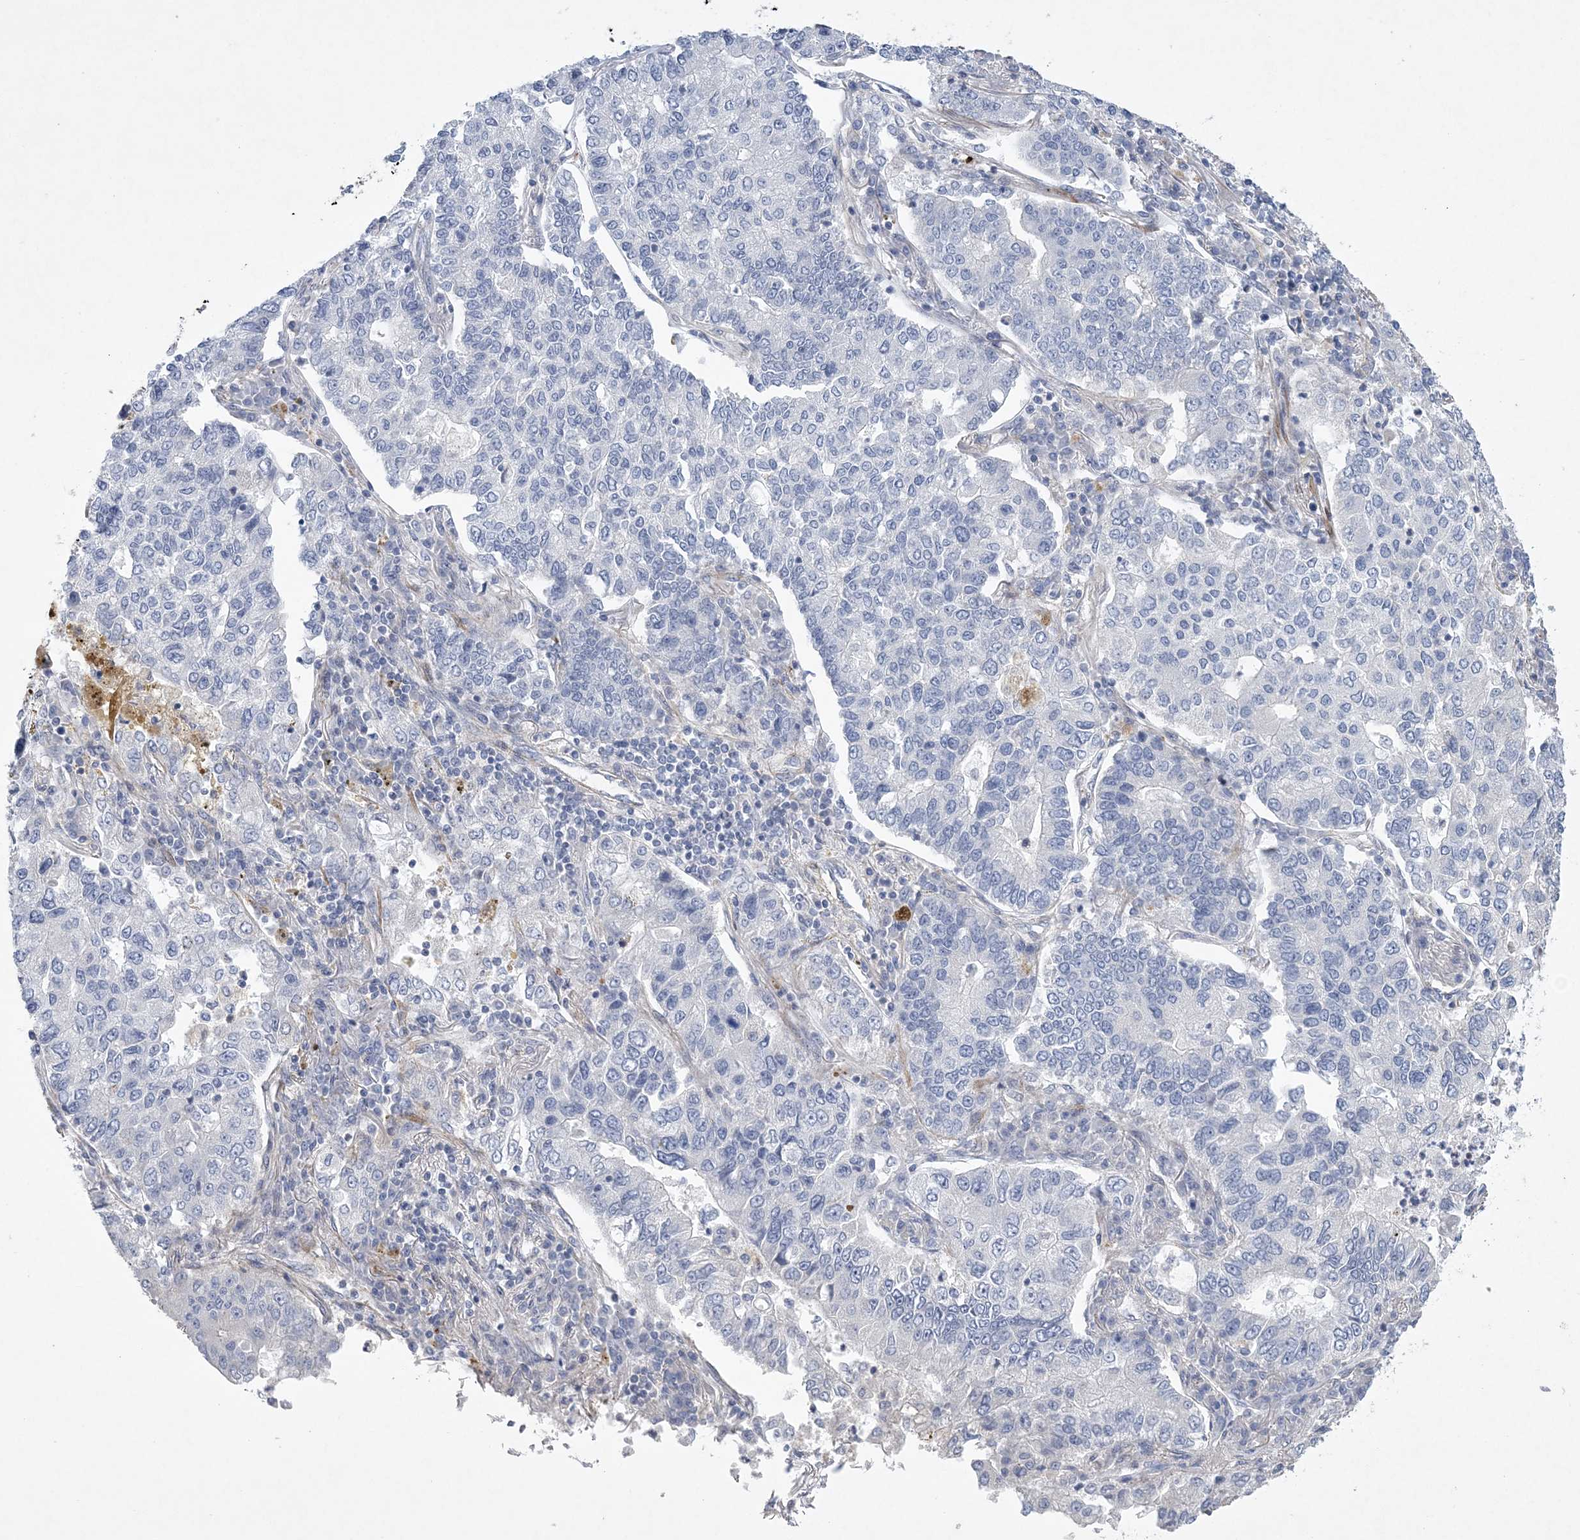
{"staining": {"intensity": "negative", "quantity": "none", "location": "none"}, "tissue": "lung cancer", "cell_type": "Tumor cells", "image_type": "cancer", "snomed": [{"axis": "morphology", "description": "Adenocarcinoma, NOS"}, {"axis": "topography", "description": "Lung"}], "caption": "Tumor cells show no significant staining in lung cancer (adenocarcinoma). (Immunohistochemistry (ihc), brightfield microscopy, high magnification).", "gene": "ARSJ", "patient": {"sex": "male", "age": 49}}